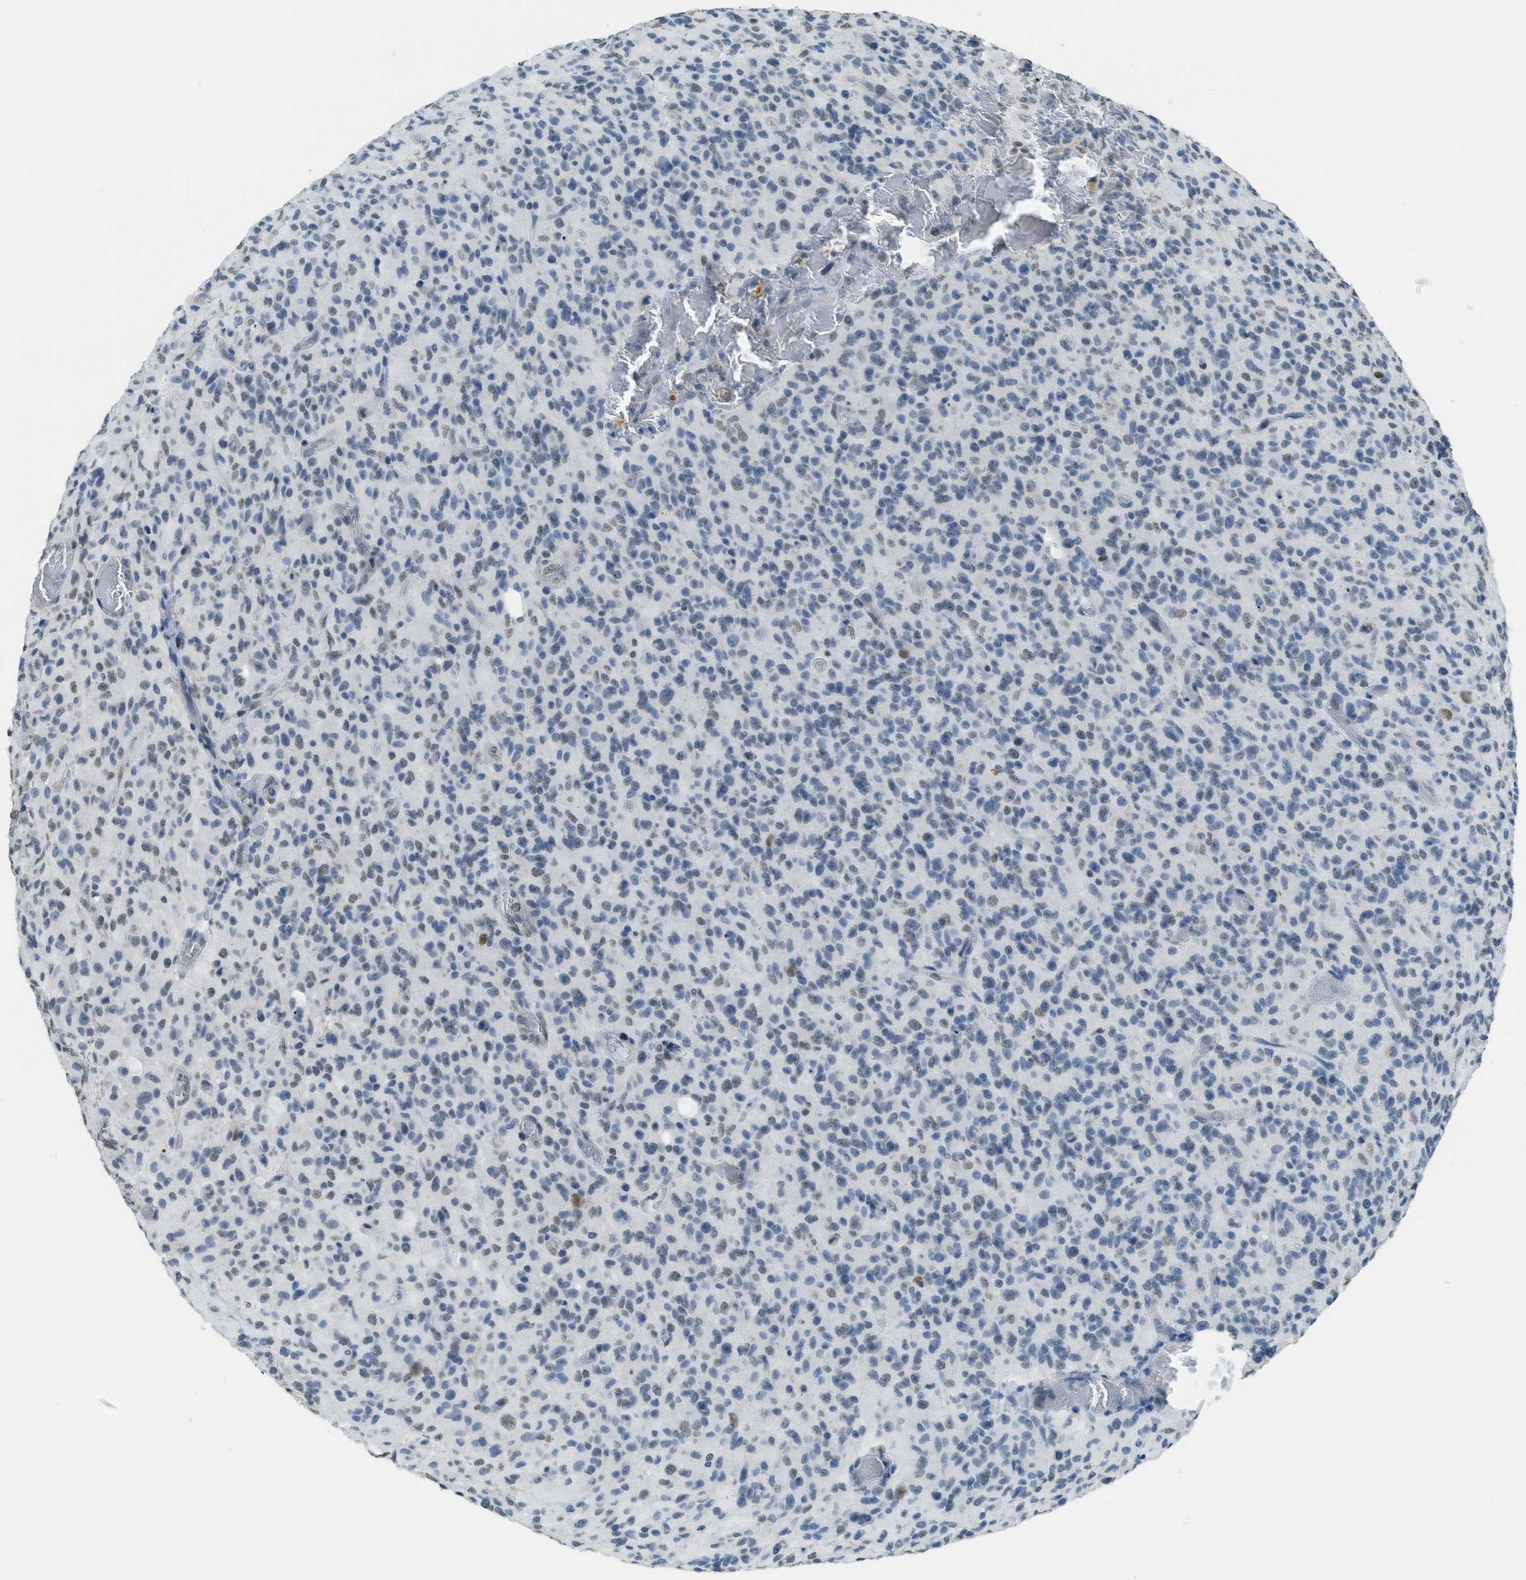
{"staining": {"intensity": "moderate", "quantity": "<25%", "location": "nuclear"}, "tissue": "glioma", "cell_type": "Tumor cells", "image_type": "cancer", "snomed": [{"axis": "morphology", "description": "Glioma, malignant, High grade"}, {"axis": "topography", "description": "Brain"}], "caption": "Human high-grade glioma (malignant) stained with a brown dye exhibits moderate nuclear positive expression in about <25% of tumor cells.", "gene": "TTC13", "patient": {"sex": "male", "age": 71}}